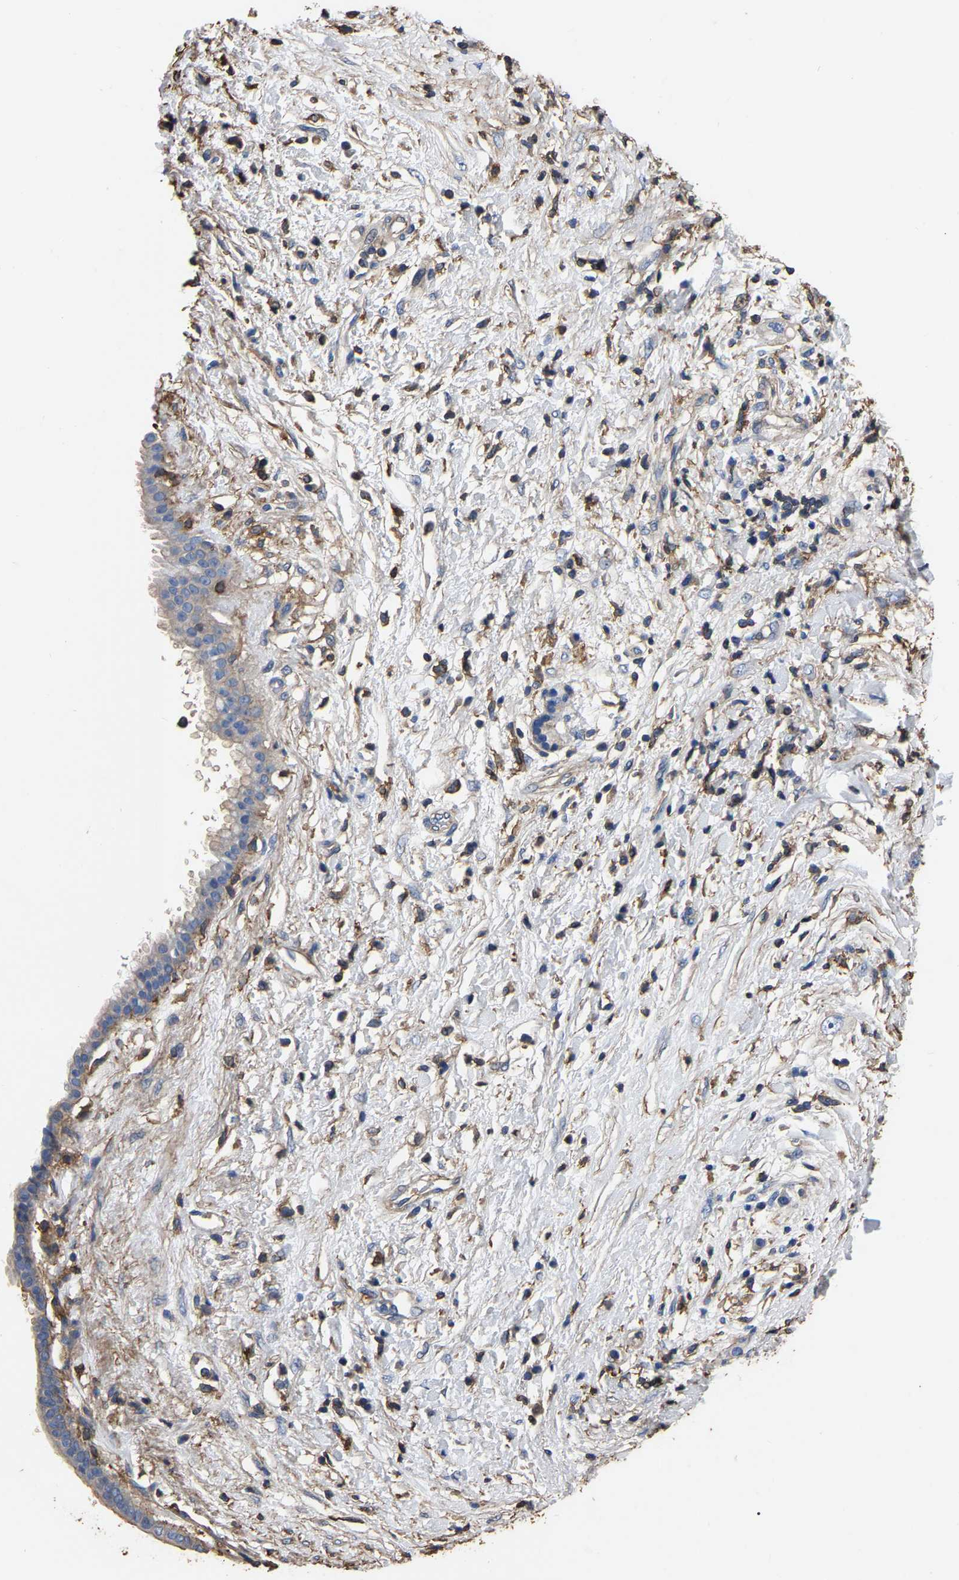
{"staining": {"intensity": "weak", "quantity": "<25%", "location": "cytoplasmic/membranous"}, "tissue": "pancreatic cancer", "cell_type": "Tumor cells", "image_type": "cancer", "snomed": [{"axis": "morphology", "description": "Adenocarcinoma, NOS"}, {"axis": "topography", "description": "Pancreas"}], "caption": "High power microscopy image of an immunohistochemistry photomicrograph of pancreatic cancer (adenocarcinoma), revealing no significant expression in tumor cells.", "gene": "ARMT1", "patient": {"sex": "female", "age": 56}}